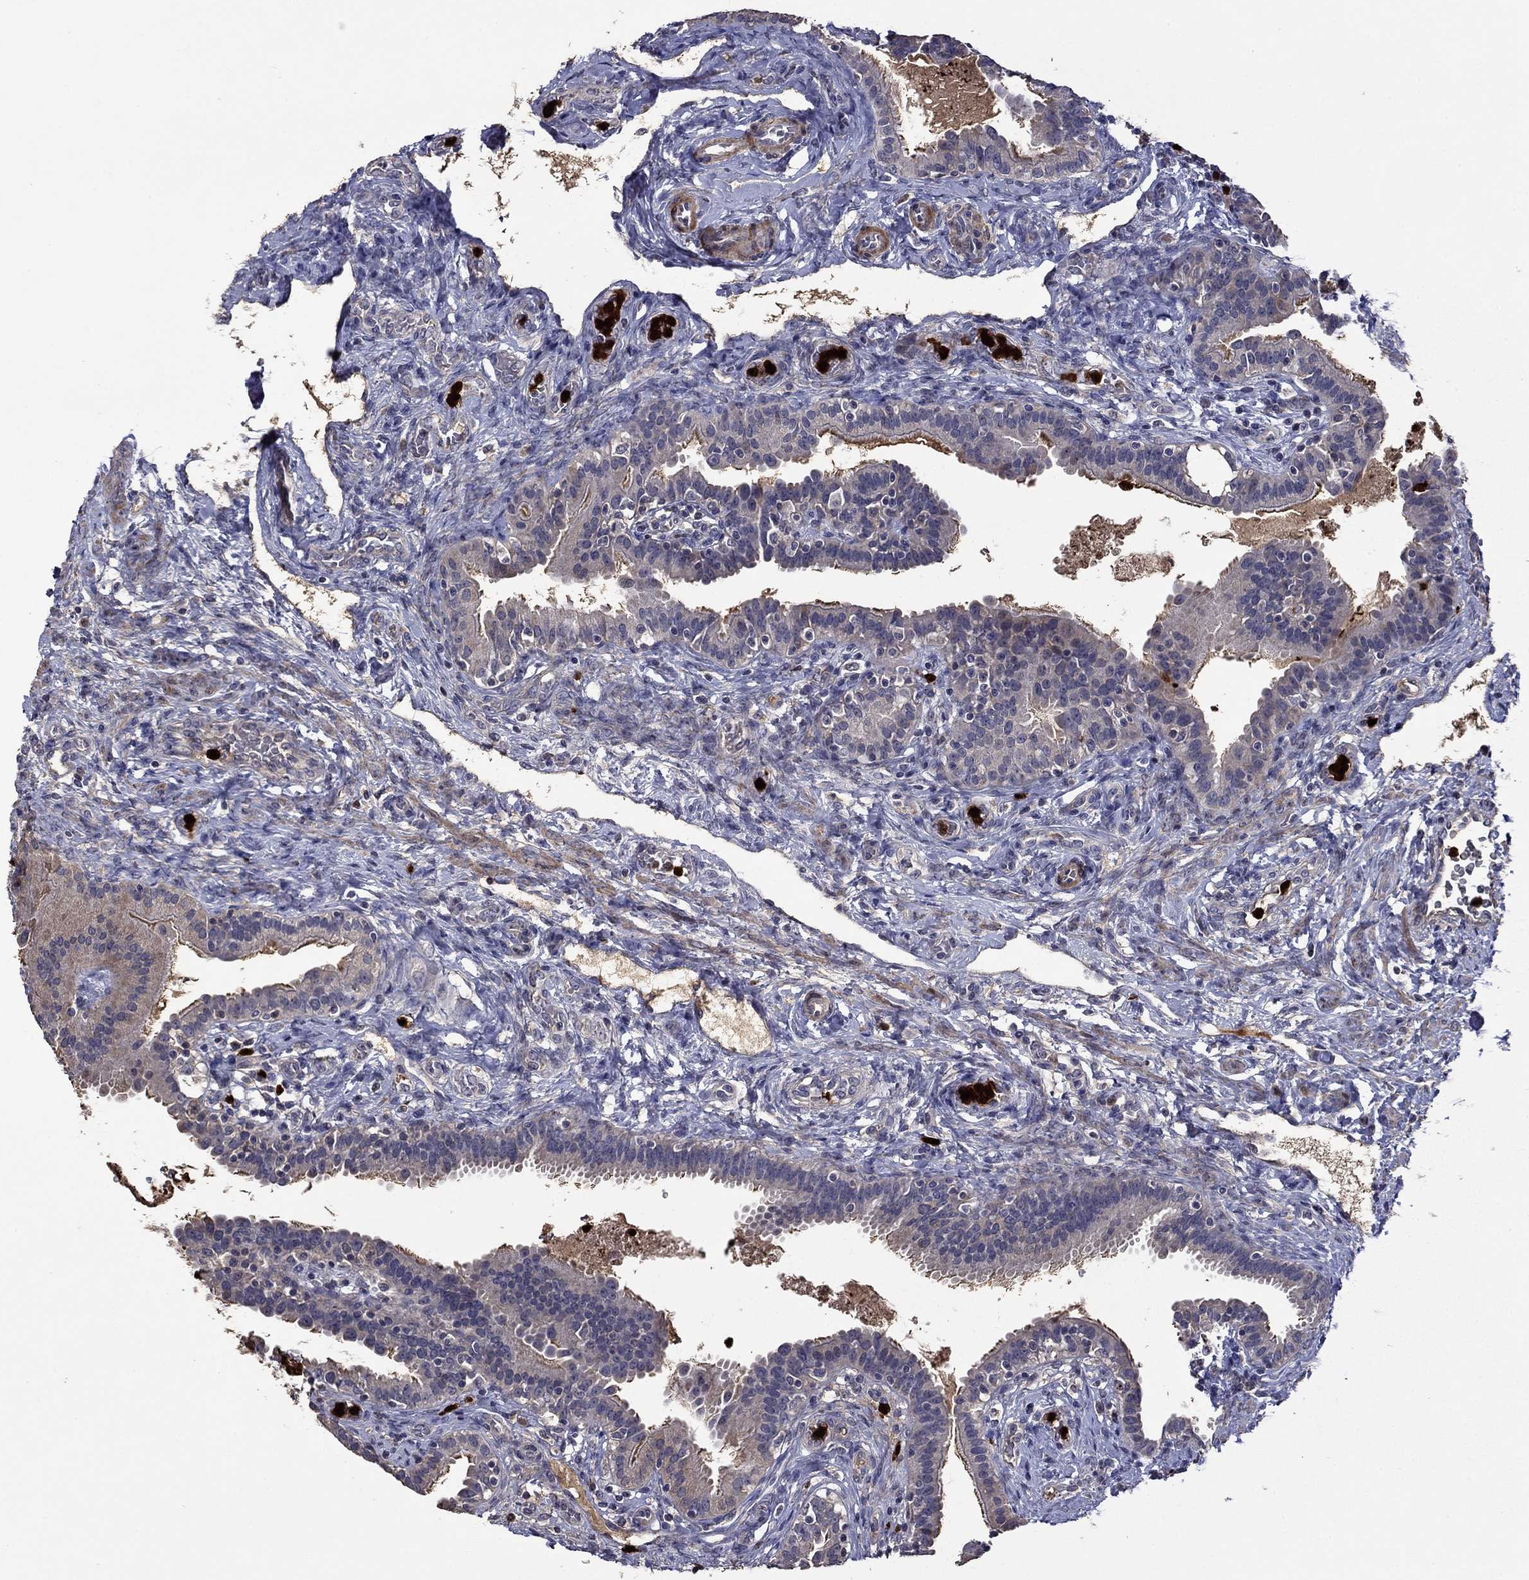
{"staining": {"intensity": "negative", "quantity": "none", "location": "none"}, "tissue": "fallopian tube", "cell_type": "Glandular cells", "image_type": "normal", "snomed": [{"axis": "morphology", "description": "Normal tissue, NOS"}, {"axis": "topography", "description": "Fallopian tube"}, {"axis": "topography", "description": "Ovary"}], "caption": "This is an immunohistochemistry micrograph of unremarkable human fallopian tube. There is no positivity in glandular cells.", "gene": "SATB1", "patient": {"sex": "female", "age": 41}}